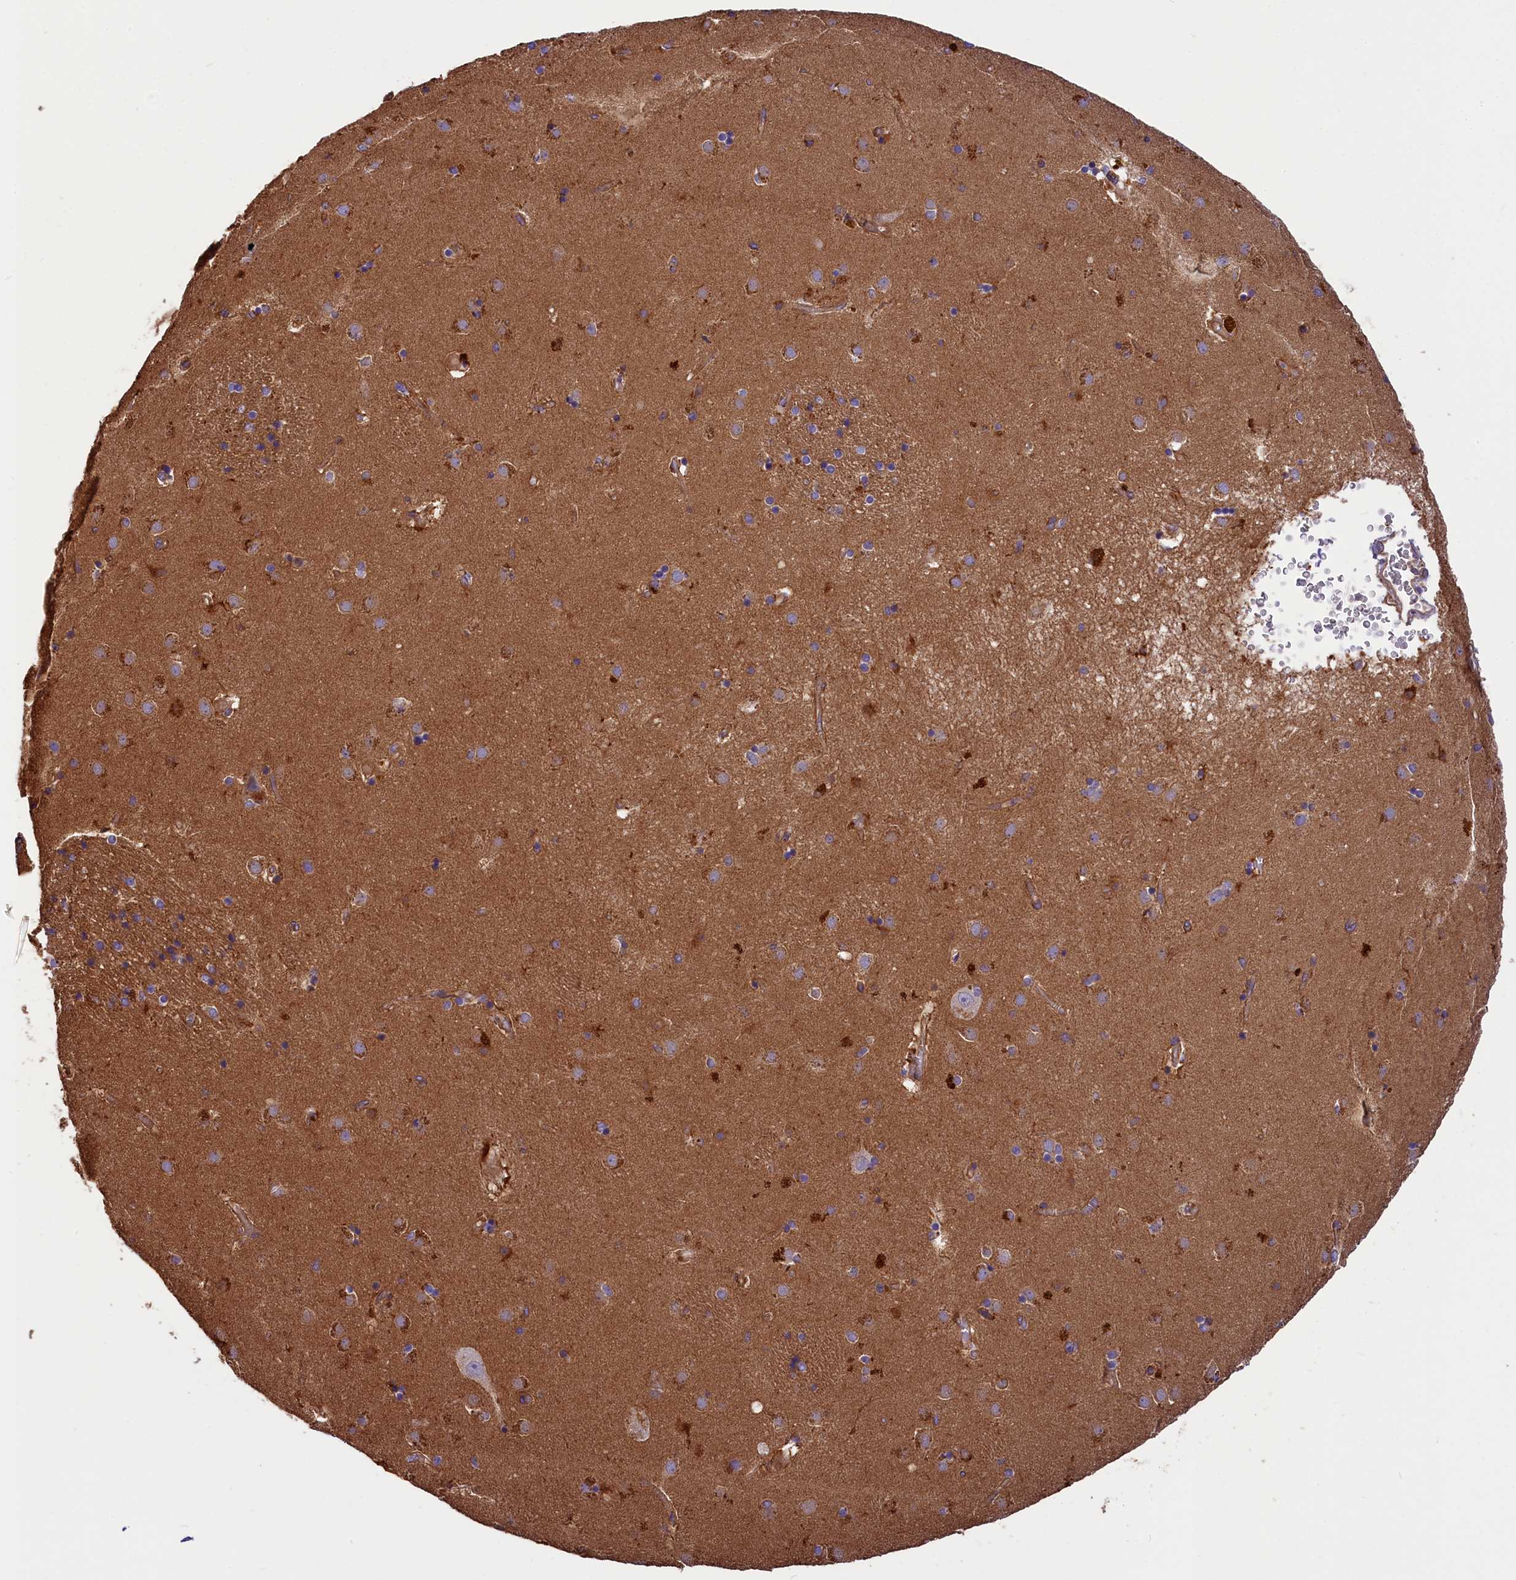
{"staining": {"intensity": "negative", "quantity": "none", "location": "none"}, "tissue": "caudate", "cell_type": "Glial cells", "image_type": "normal", "snomed": [{"axis": "morphology", "description": "Normal tissue, NOS"}, {"axis": "topography", "description": "Lateral ventricle wall"}], "caption": "Histopathology image shows no protein staining in glial cells of unremarkable caudate. The staining is performed using DAB (3,3'-diaminobenzidine) brown chromogen with nuclei counter-stained in using hematoxylin.", "gene": "ERMARD", "patient": {"sex": "male", "age": 70}}